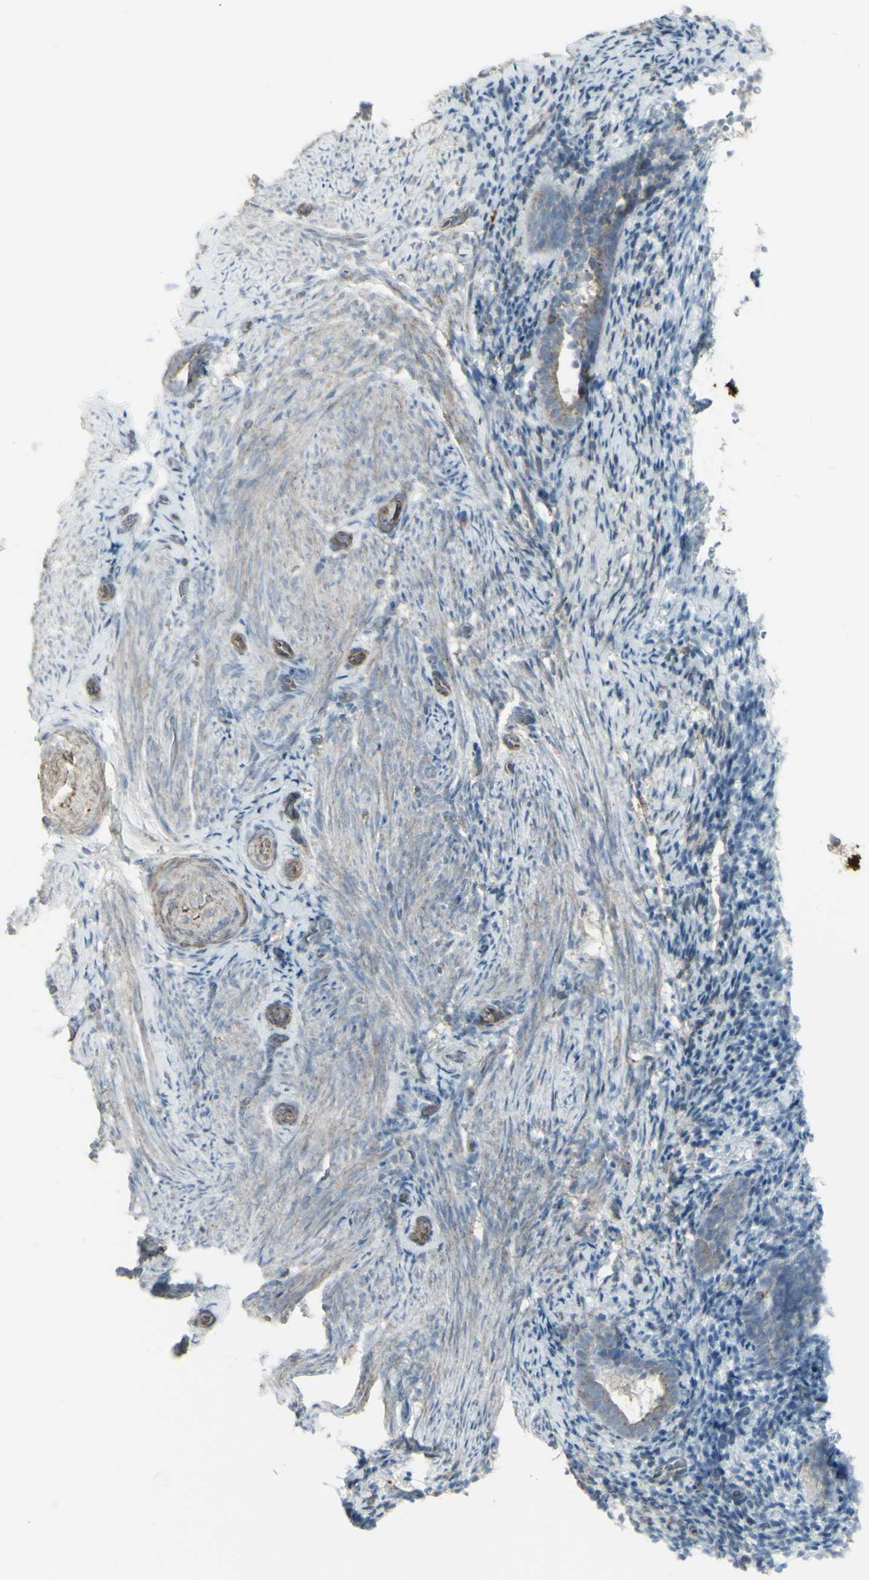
{"staining": {"intensity": "weak", "quantity": "25%-75%", "location": "cytoplasmic/membranous"}, "tissue": "endometrium", "cell_type": "Cells in endometrial stroma", "image_type": "normal", "snomed": [{"axis": "morphology", "description": "Normal tissue, NOS"}, {"axis": "topography", "description": "Endometrium"}], "caption": "Weak cytoplasmic/membranous expression for a protein is seen in approximately 25%-75% of cells in endometrial stroma of normal endometrium using IHC.", "gene": "GALNT6", "patient": {"sex": "female", "age": 51}}